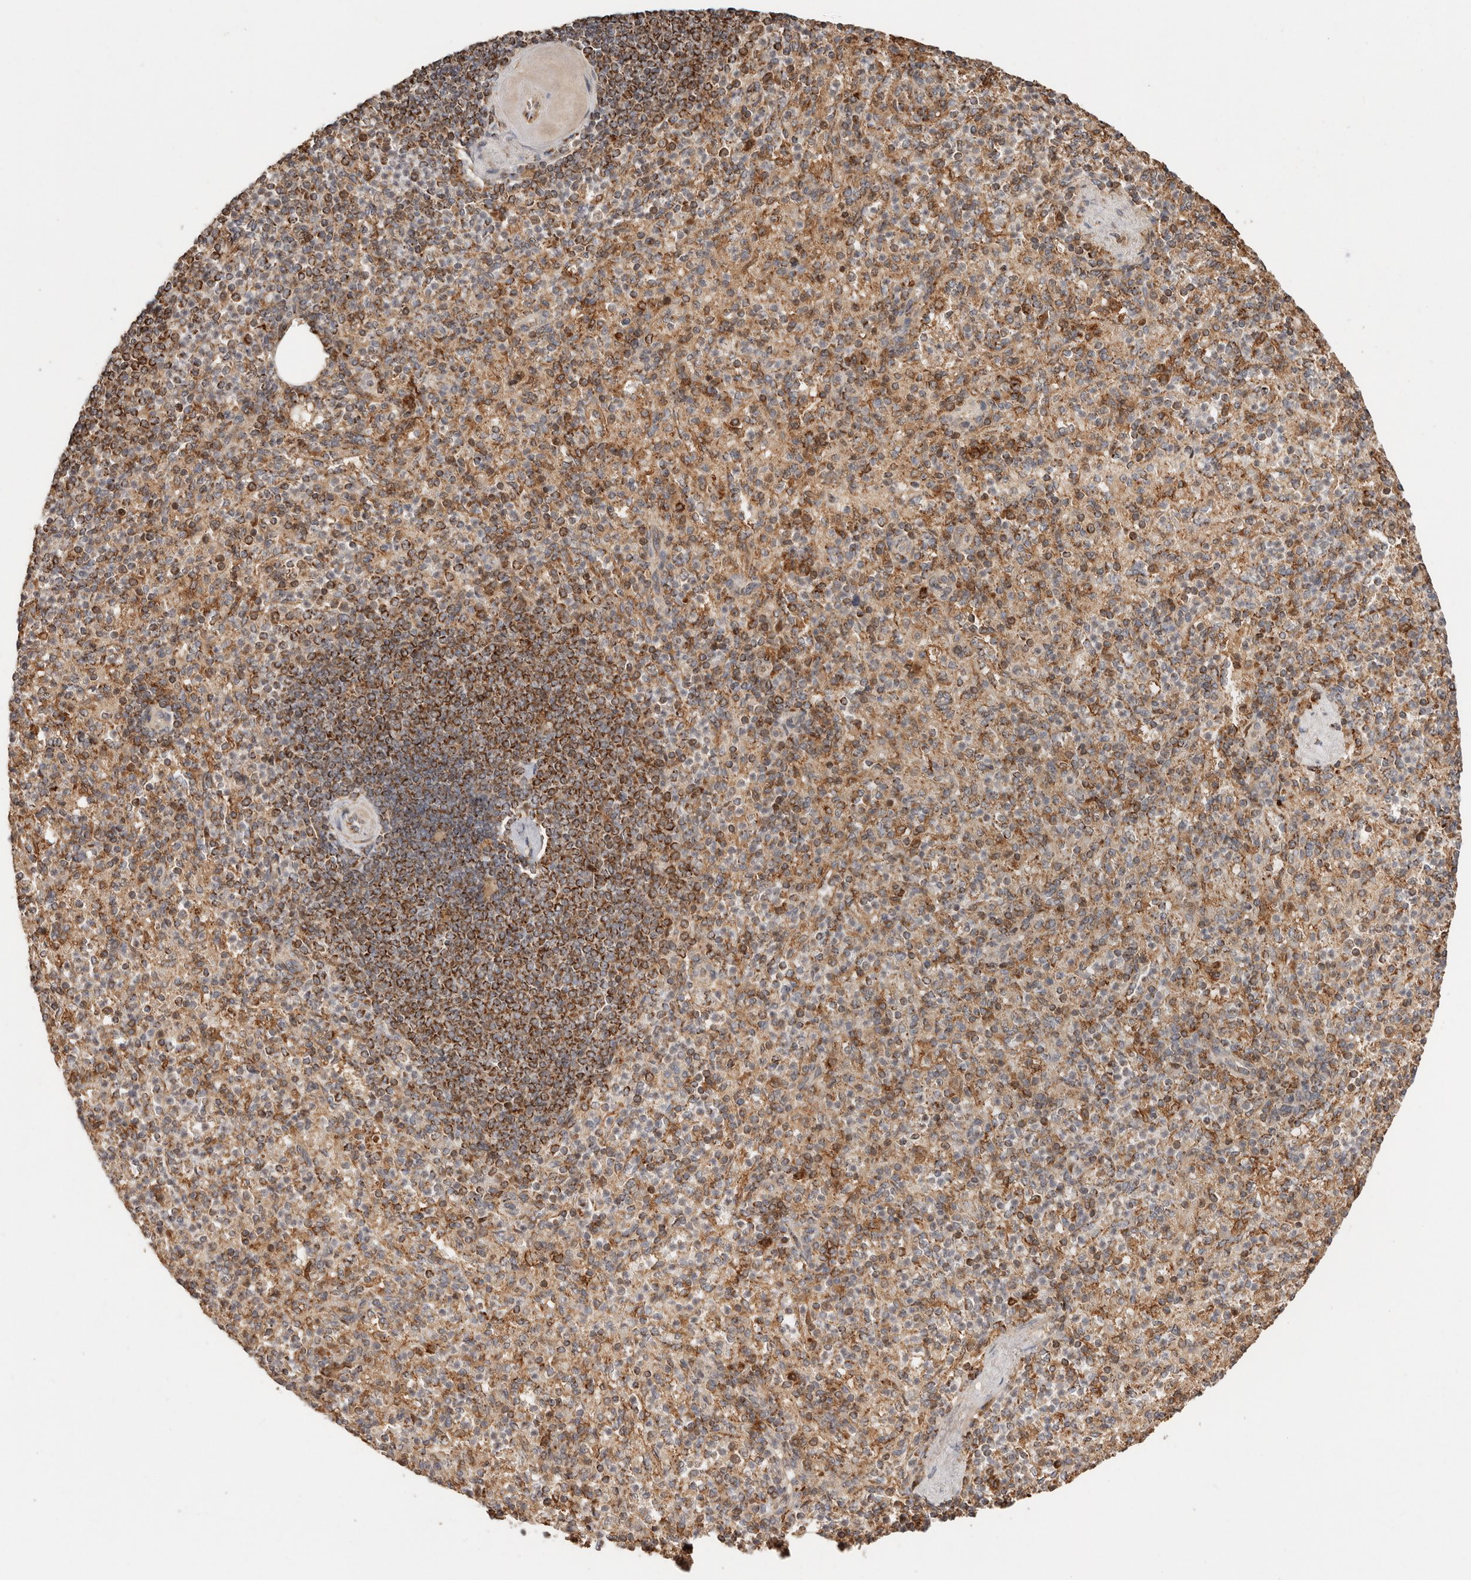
{"staining": {"intensity": "moderate", "quantity": ">75%", "location": "cytoplasmic/membranous"}, "tissue": "spleen", "cell_type": "Cells in red pulp", "image_type": "normal", "snomed": [{"axis": "morphology", "description": "Normal tissue, NOS"}, {"axis": "topography", "description": "Spleen"}], "caption": "Spleen stained with IHC reveals moderate cytoplasmic/membranous staining in about >75% of cells in red pulp.", "gene": "NDUFB11", "patient": {"sex": "female", "age": 74}}